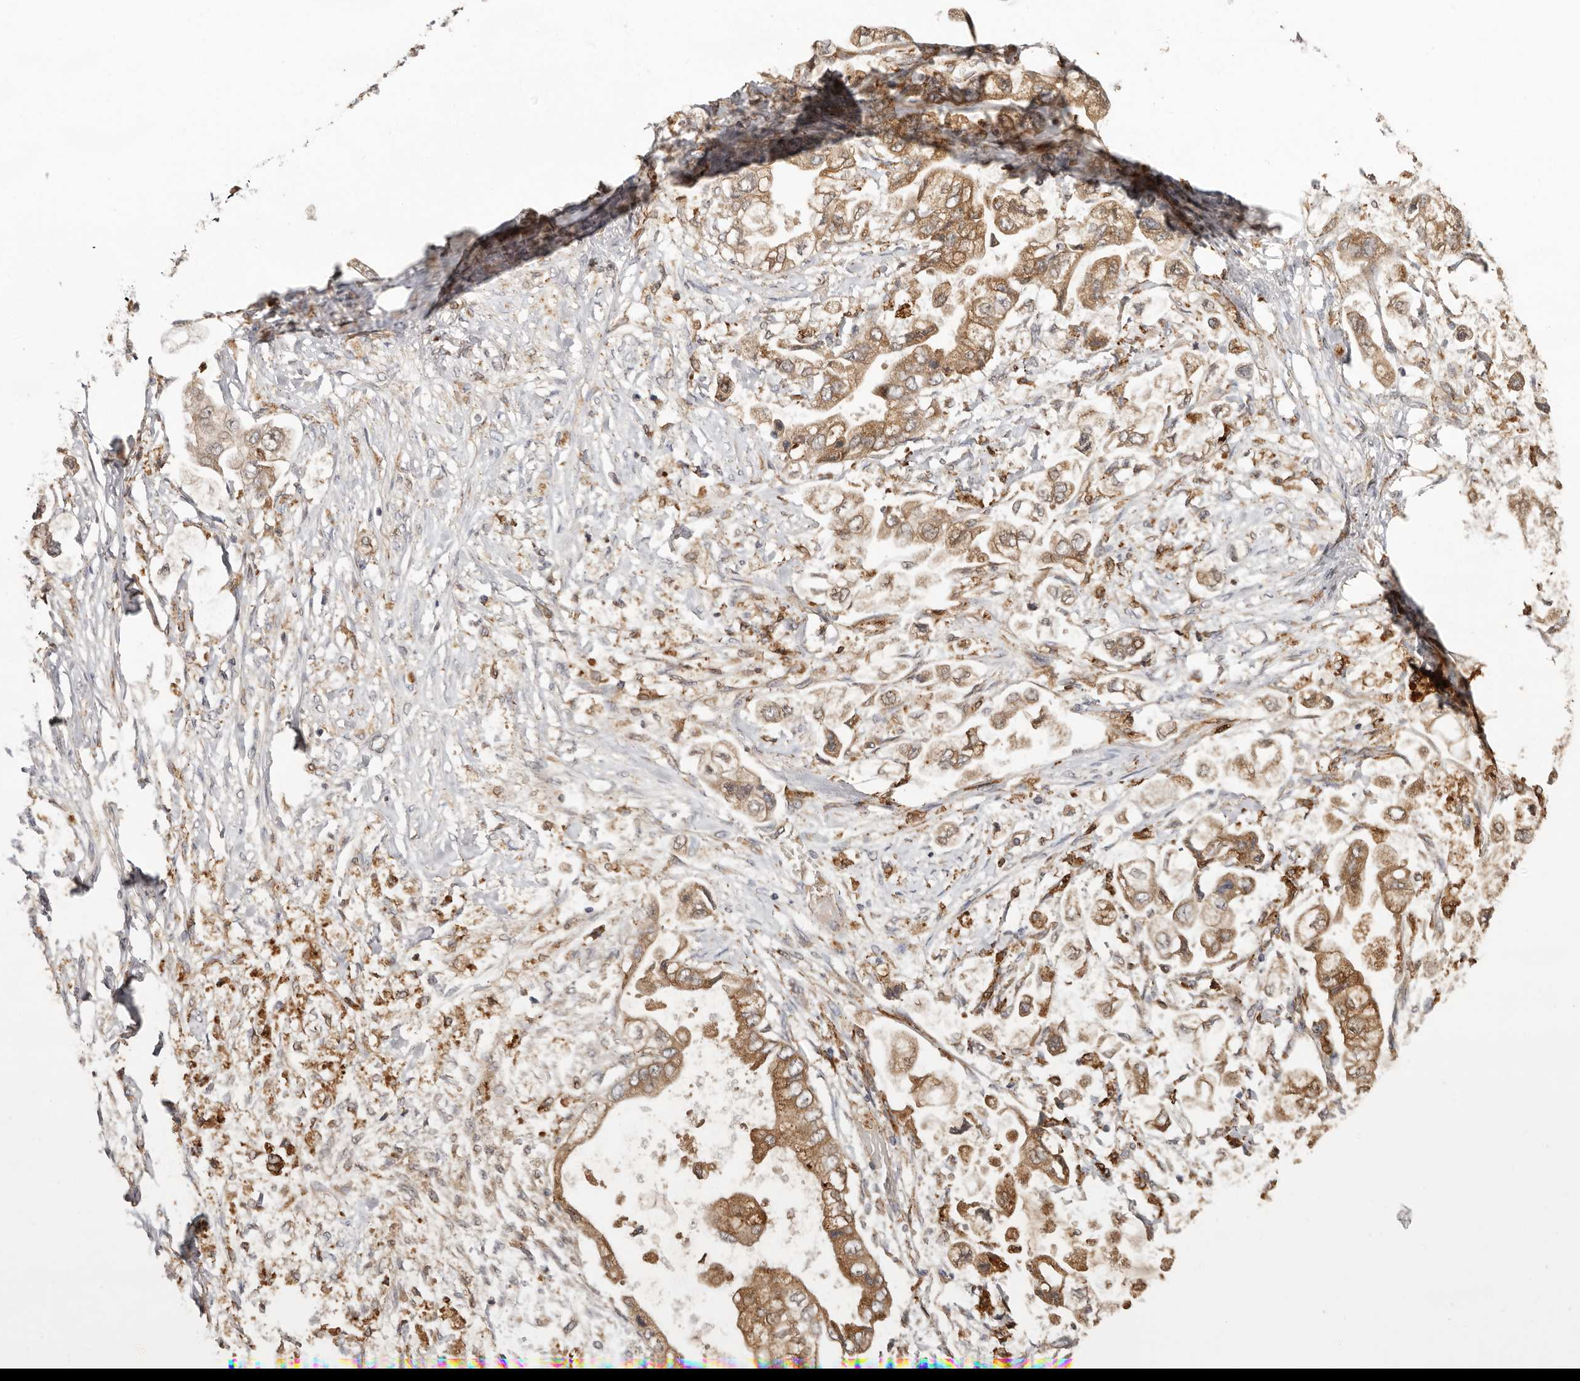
{"staining": {"intensity": "moderate", "quantity": ">75%", "location": "cytoplasmic/membranous"}, "tissue": "stomach cancer", "cell_type": "Tumor cells", "image_type": "cancer", "snomed": [{"axis": "morphology", "description": "Adenocarcinoma, NOS"}, {"axis": "topography", "description": "Stomach"}], "caption": "This histopathology image shows immunohistochemistry staining of stomach adenocarcinoma, with medium moderate cytoplasmic/membranous expression in about >75% of tumor cells.", "gene": "GRN", "patient": {"sex": "male", "age": 62}}